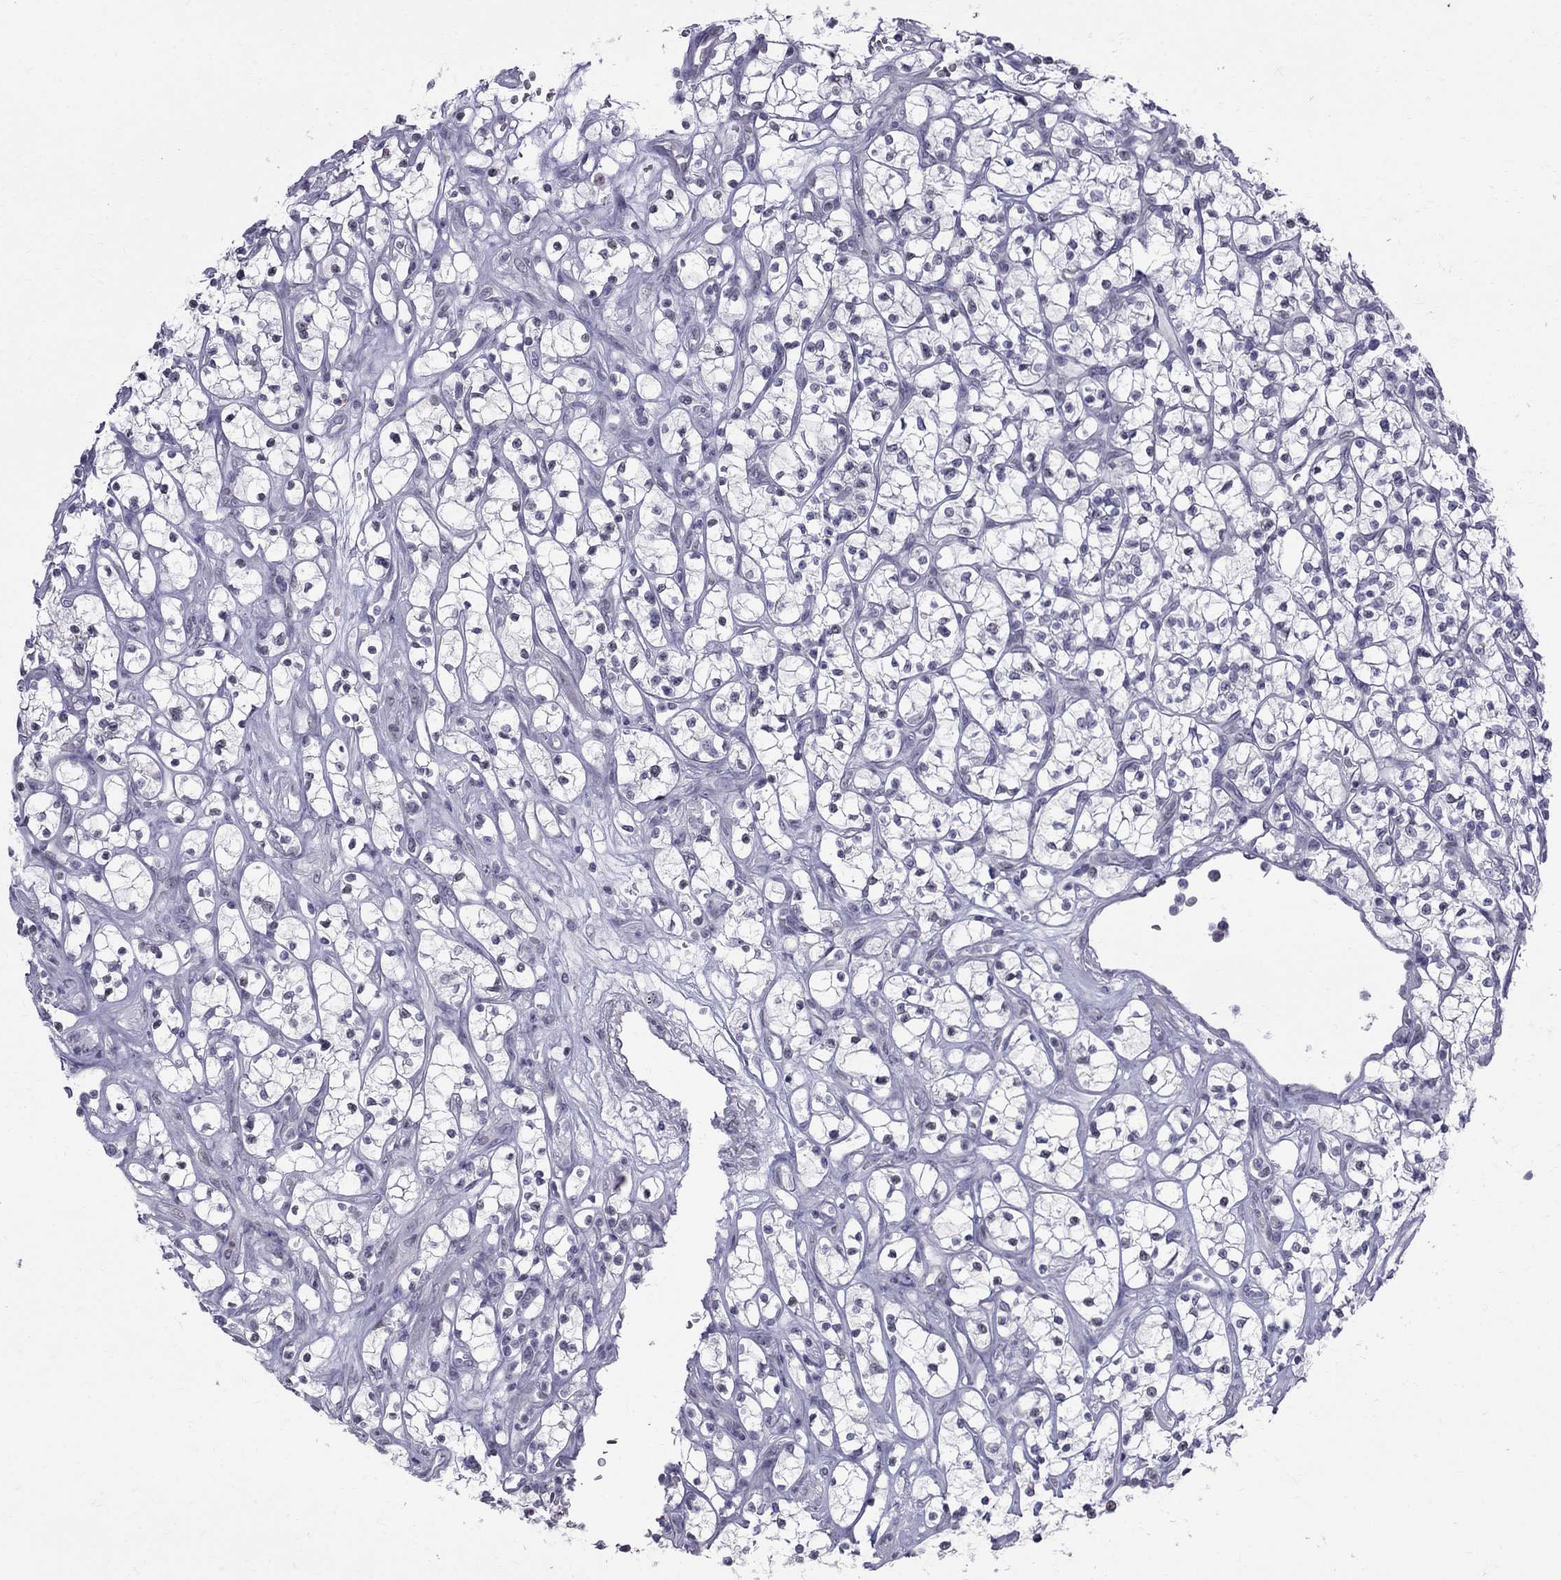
{"staining": {"intensity": "negative", "quantity": "none", "location": "none"}, "tissue": "renal cancer", "cell_type": "Tumor cells", "image_type": "cancer", "snomed": [{"axis": "morphology", "description": "Adenocarcinoma, NOS"}, {"axis": "topography", "description": "Kidney"}], "caption": "Renal cancer was stained to show a protein in brown. There is no significant positivity in tumor cells.", "gene": "MUC15", "patient": {"sex": "female", "age": 64}}